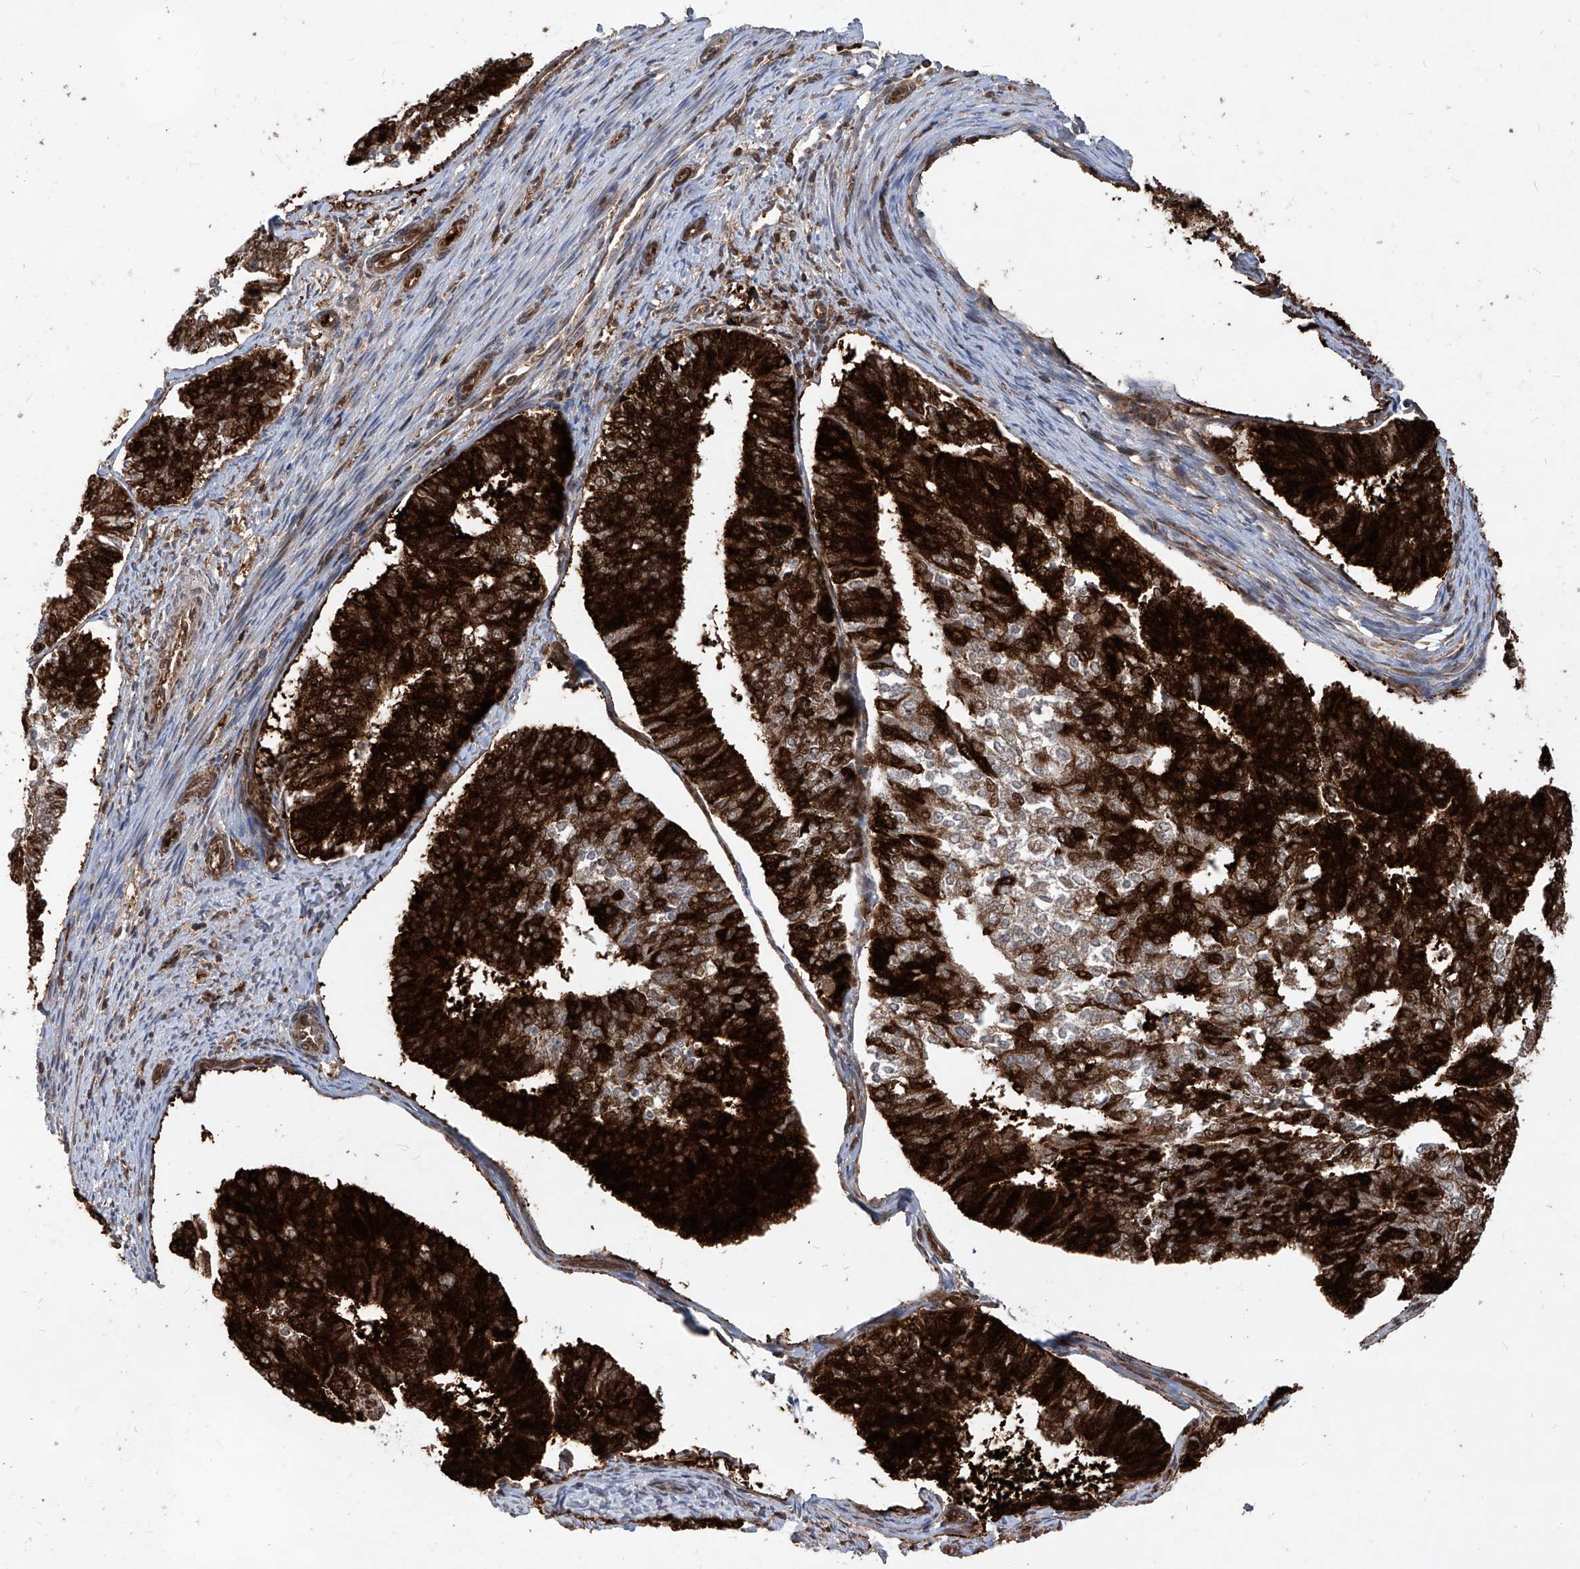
{"staining": {"intensity": "strong", "quantity": ">75%", "location": "cytoplasmic/membranous,nuclear"}, "tissue": "endometrial cancer", "cell_type": "Tumor cells", "image_type": "cancer", "snomed": [{"axis": "morphology", "description": "Adenocarcinoma, NOS"}, {"axis": "topography", "description": "Endometrium"}], "caption": "Immunohistochemical staining of endometrial cancer (adenocarcinoma) demonstrates high levels of strong cytoplasmic/membranous and nuclear expression in approximately >75% of tumor cells.", "gene": "MAGED2", "patient": {"sex": "female", "age": 70}}